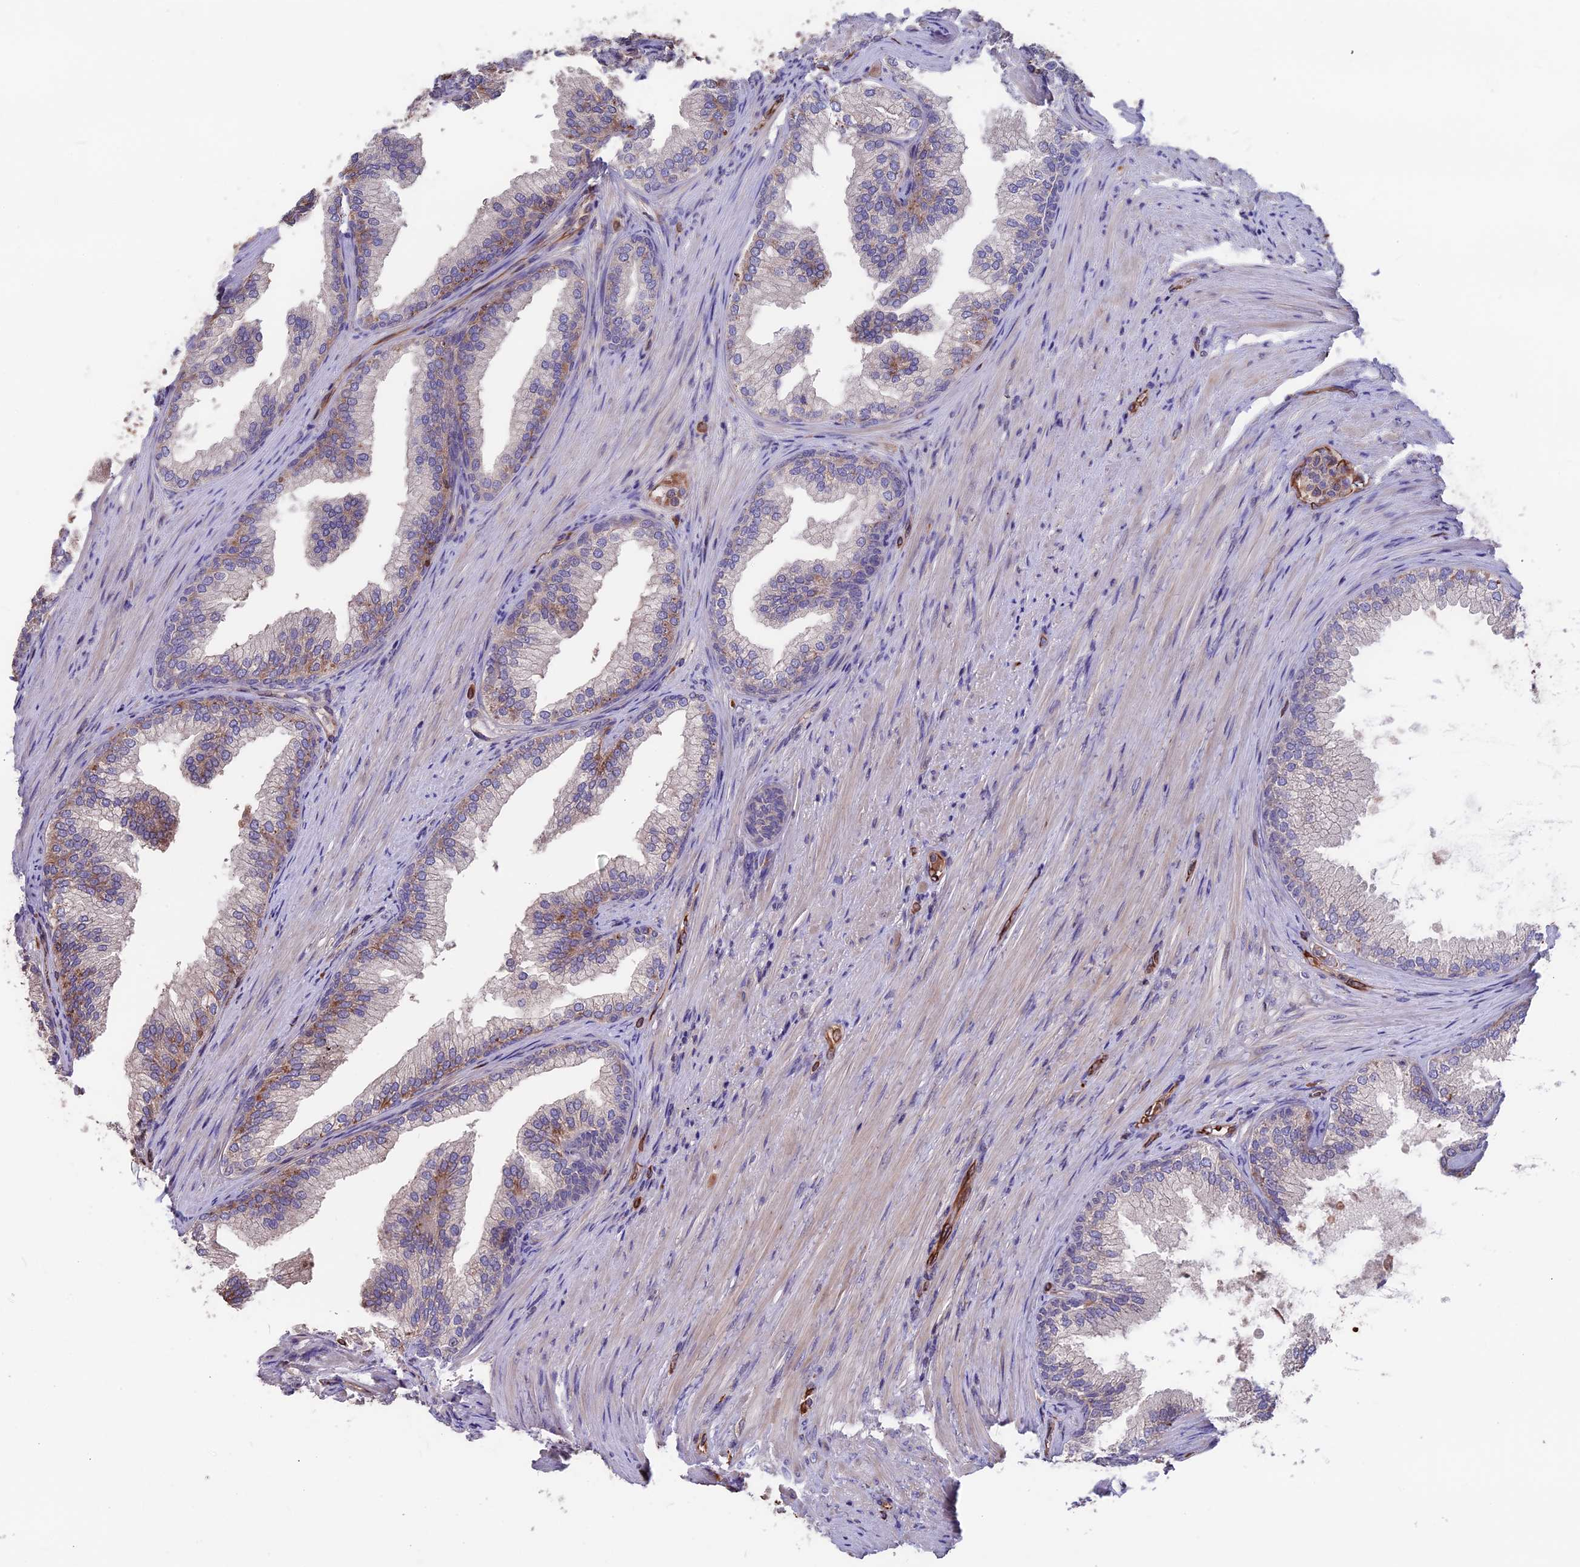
{"staining": {"intensity": "moderate", "quantity": "<25%", "location": "cytoplasmic/membranous"}, "tissue": "prostate", "cell_type": "Glandular cells", "image_type": "normal", "snomed": [{"axis": "morphology", "description": "Normal tissue, NOS"}, {"axis": "topography", "description": "Prostate"}], "caption": "Moderate cytoplasmic/membranous staining for a protein is appreciated in about <25% of glandular cells of benign prostate using immunohistochemistry (IHC).", "gene": "SEH1L", "patient": {"sex": "male", "age": 76}}